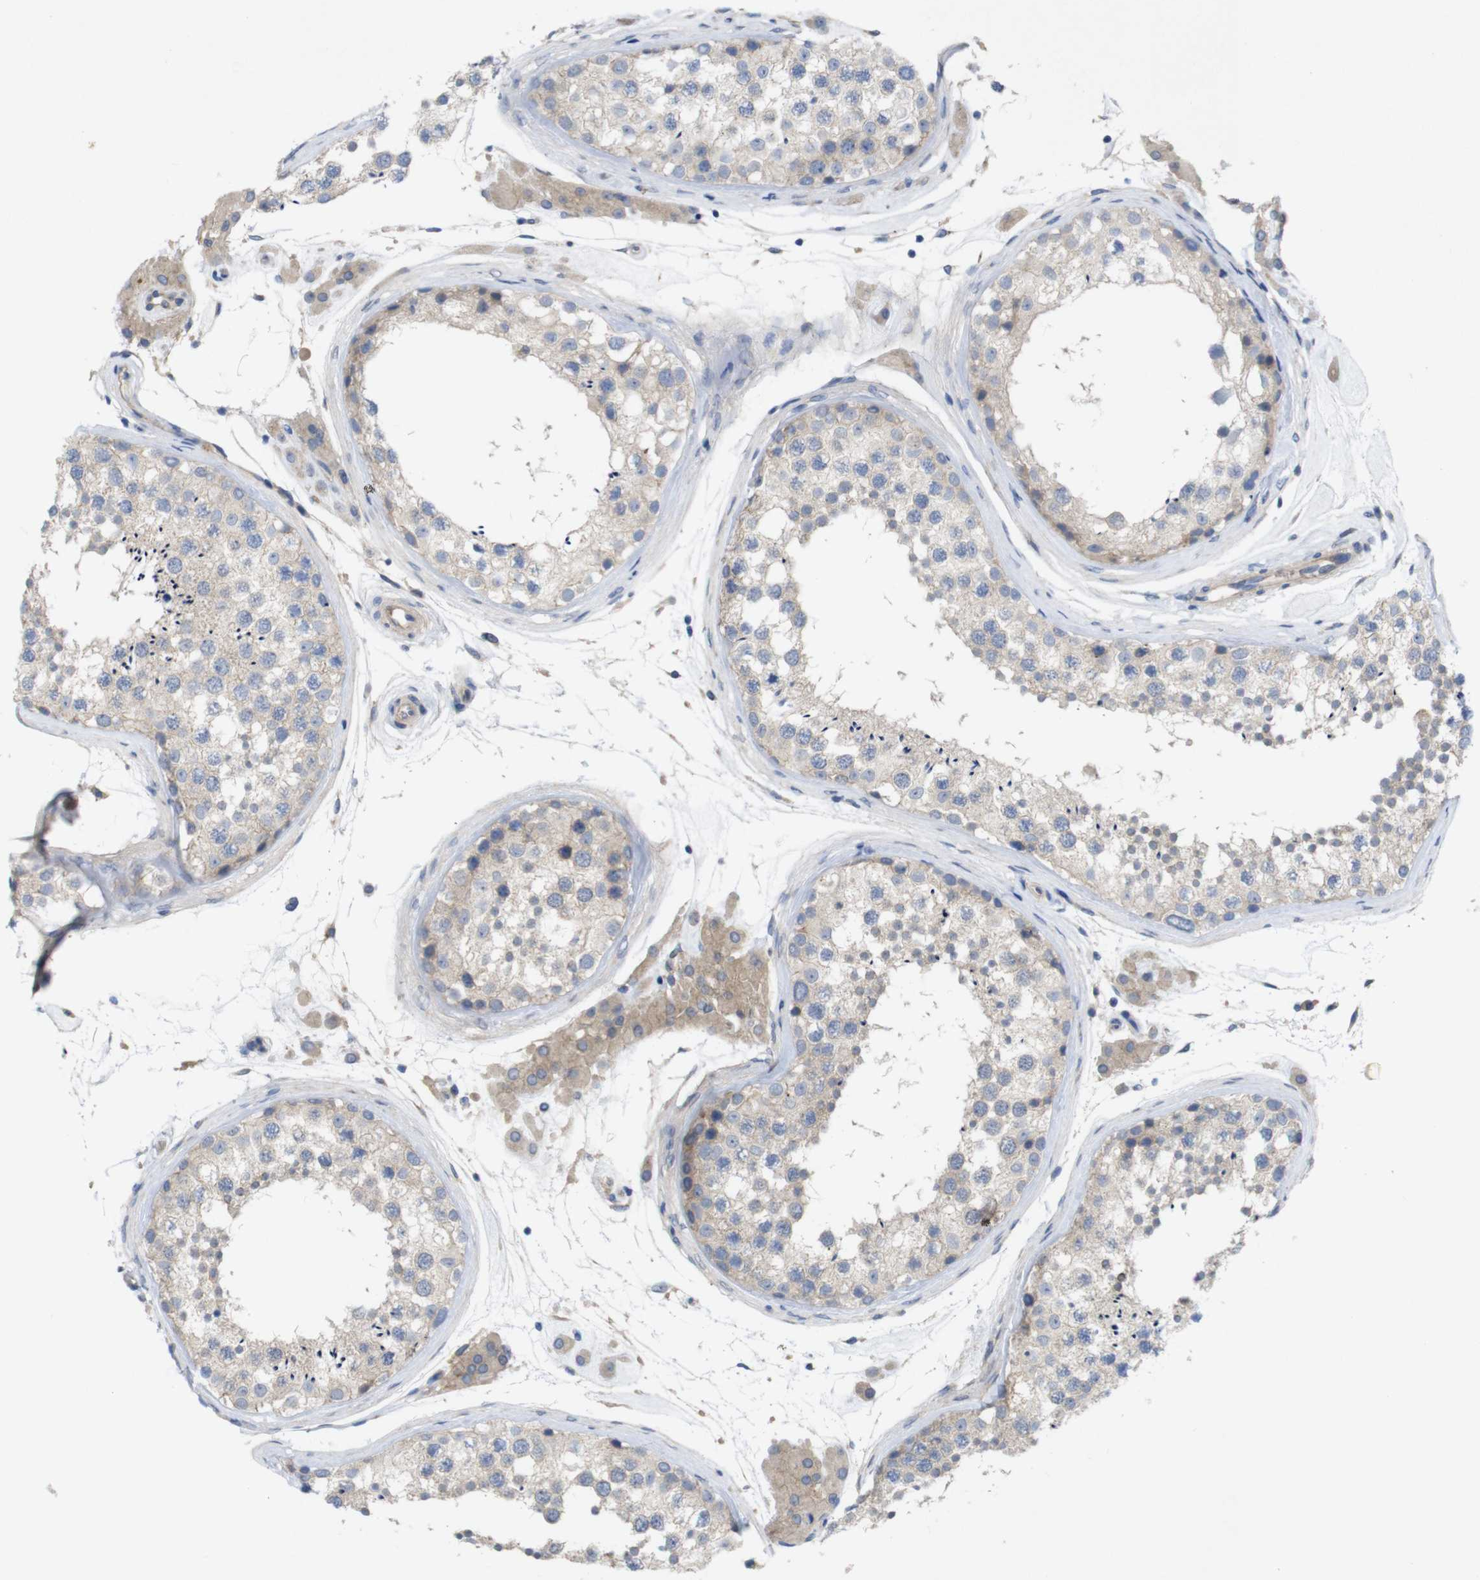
{"staining": {"intensity": "weak", "quantity": "<25%", "location": "cytoplasmic/membranous"}, "tissue": "testis", "cell_type": "Cells in seminiferous ducts", "image_type": "normal", "snomed": [{"axis": "morphology", "description": "Normal tissue, NOS"}, {"axis": "topography", "description": "Testis"}], "caption": "IHC histopathology image of unremarkable human testis stained for a protein (brown), which shows no positivity in cells in seminiferous ducts.", "gene": "KIDINS220", "patient": {"sex": "male", "age": 46}}